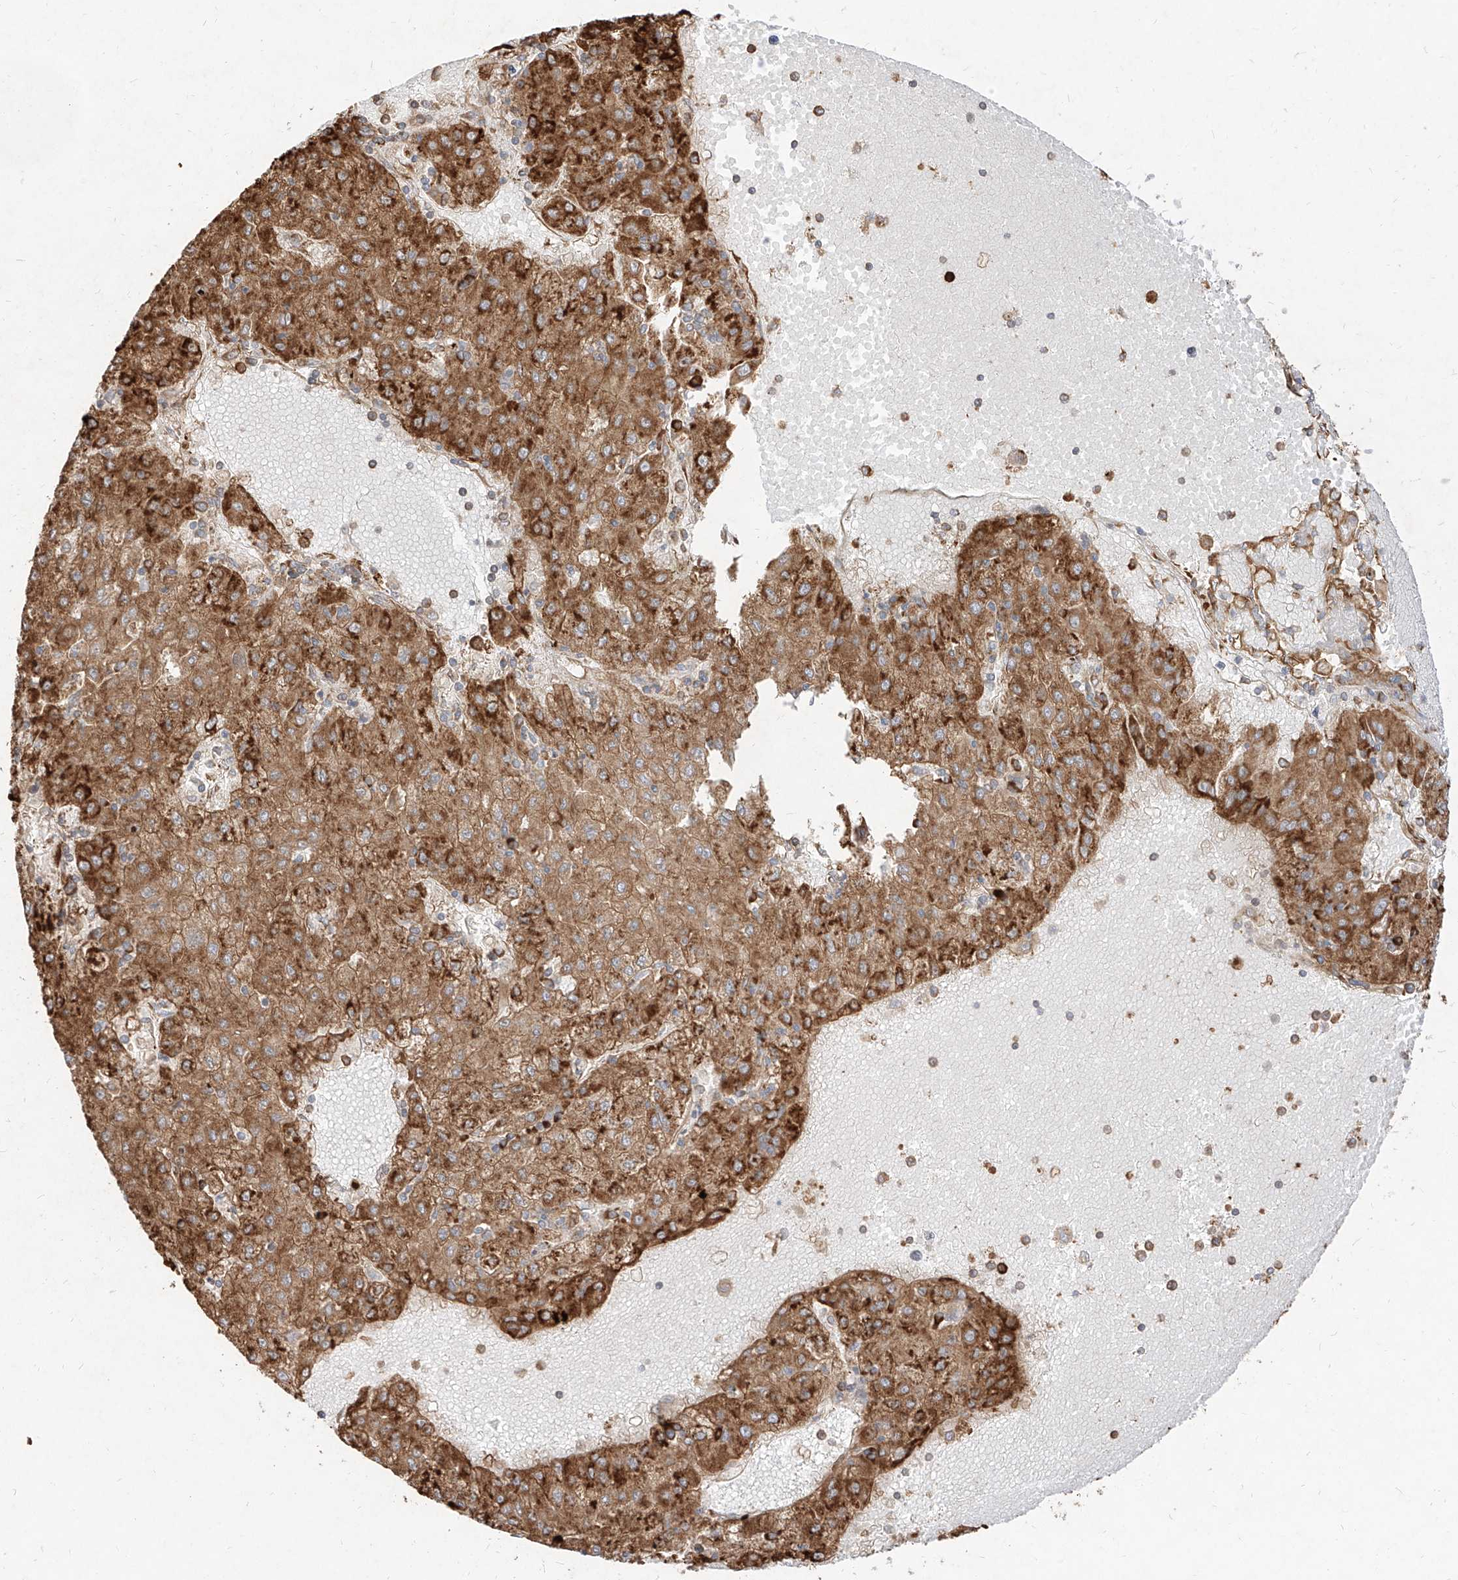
{"staining": {"intensity": "strong", "quantity": ">75%", "location": "cytoplasmic/membranous"}, "tissue": "liver cancer", "cell_type": "Tumor cells", "image_type": "cancer", "snomed": [{"axis": "morphology", "description": "Carcinoma, Hepatocellular, NOS"}, {"axis": "topography", "description": "Liver"}], "caption": "Tumor cells show high levels of strong cytoplasmic/membranous positivity in approximately >75% of cells in hepatocellular carcinoma (liver).", "gene": "RPS25", "patient": {"sex": "male", "age": 72}}